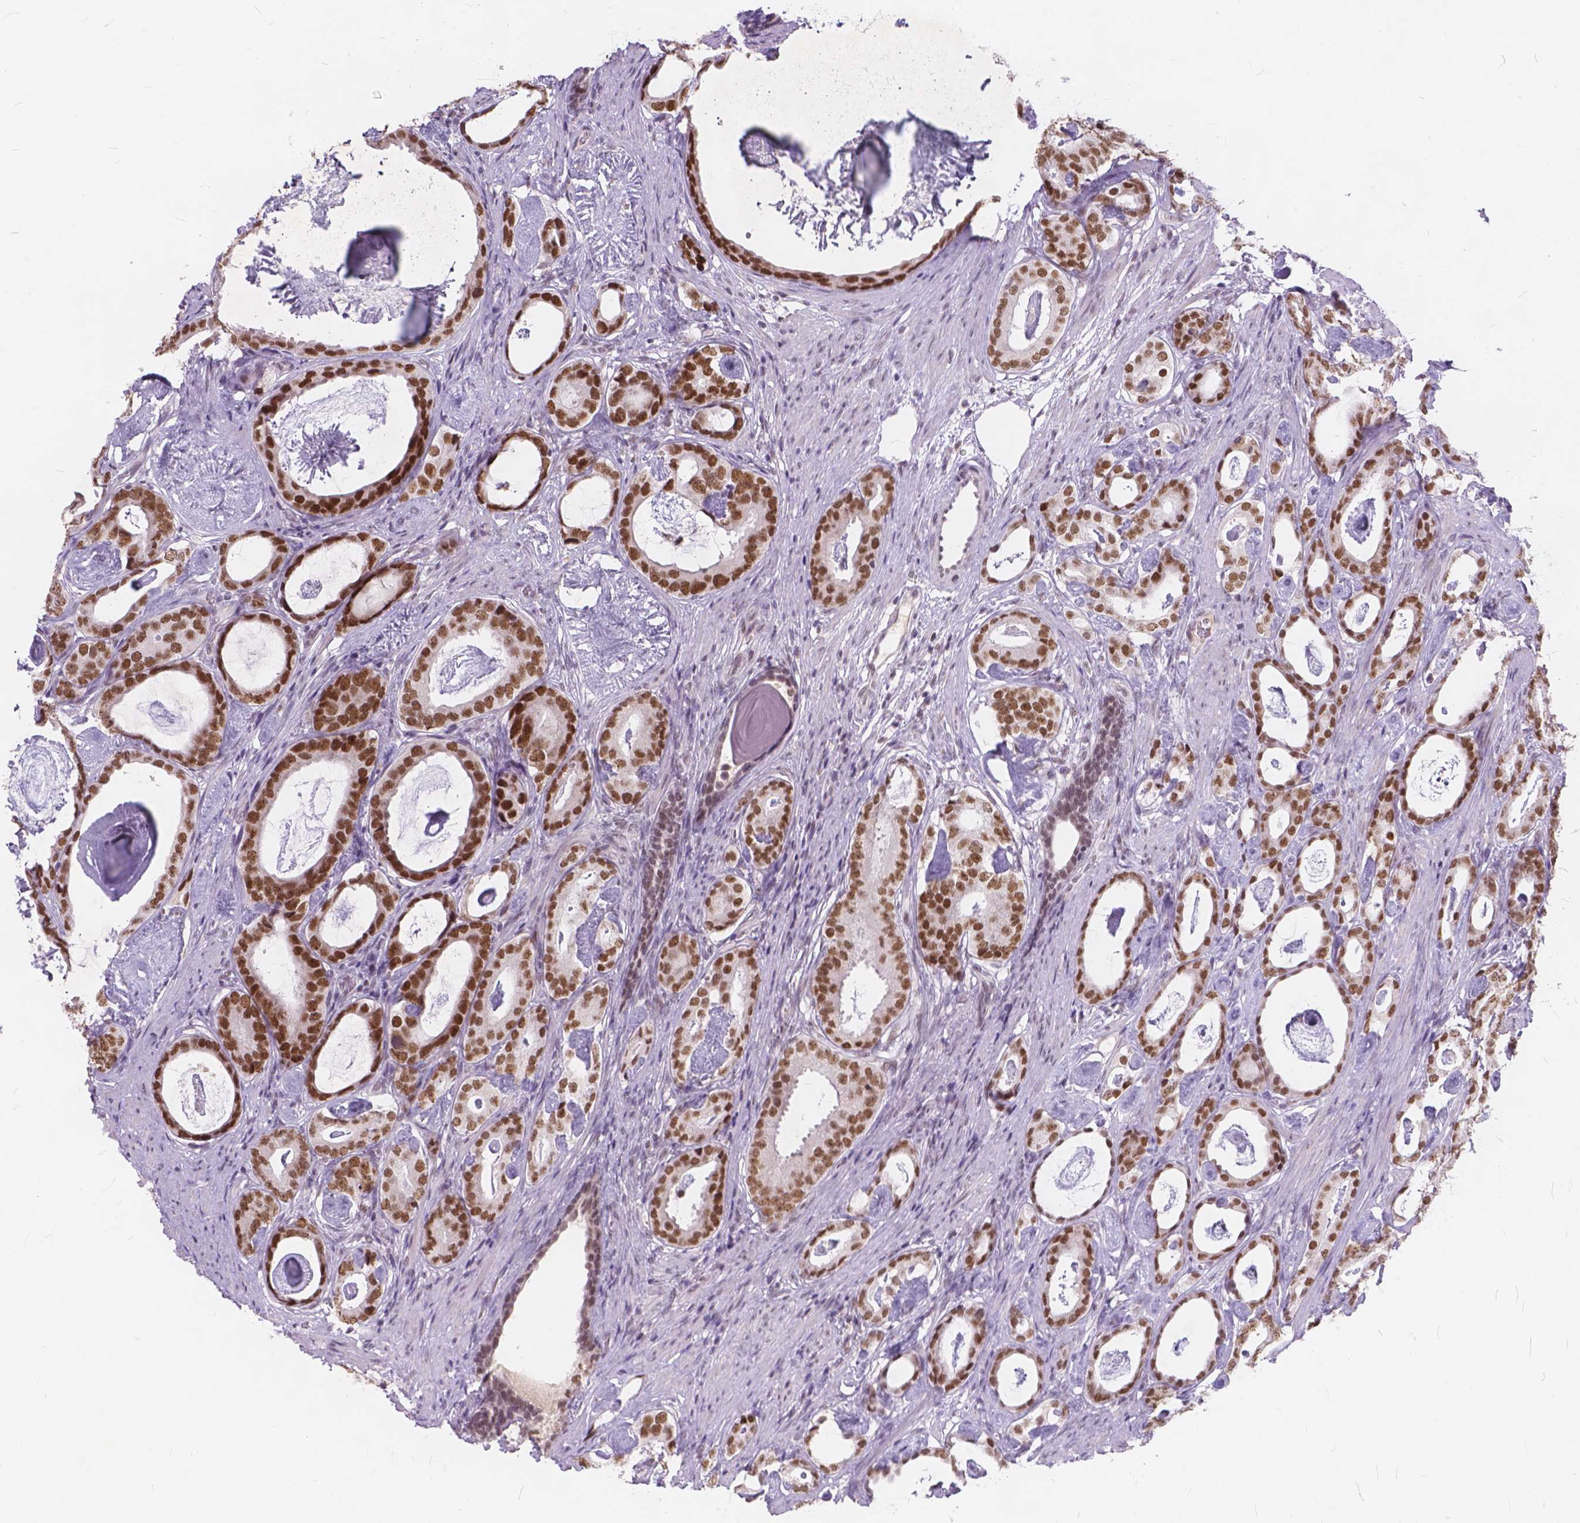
{"staining": {"intensity": "moderate", "quantity": ">75%", "location": "nuclear"}, "tissue": "prostate cancer", "cell_type": "Tumor cells", "image_type": "cancer", "snomed": [{"axis": "morphology", "description": "Adenocarcinoma, Low grade"}, {"axis": "topography", "description": "Prostate and seminal vesicle, NOS"}], "caption": "IHC histopathology image of neoplastic tissue: human prostate cancer (adenocarcinoma (low-grade)) stained using immunohistochemistry (IHC) demonstrates medium levels of moderate protein expression localized specifically in the nuclear of tumor cells, appearing as a nuclear brown color.", "gene": "FAM53A", "patient": {"sex": "male", "age": 71}}